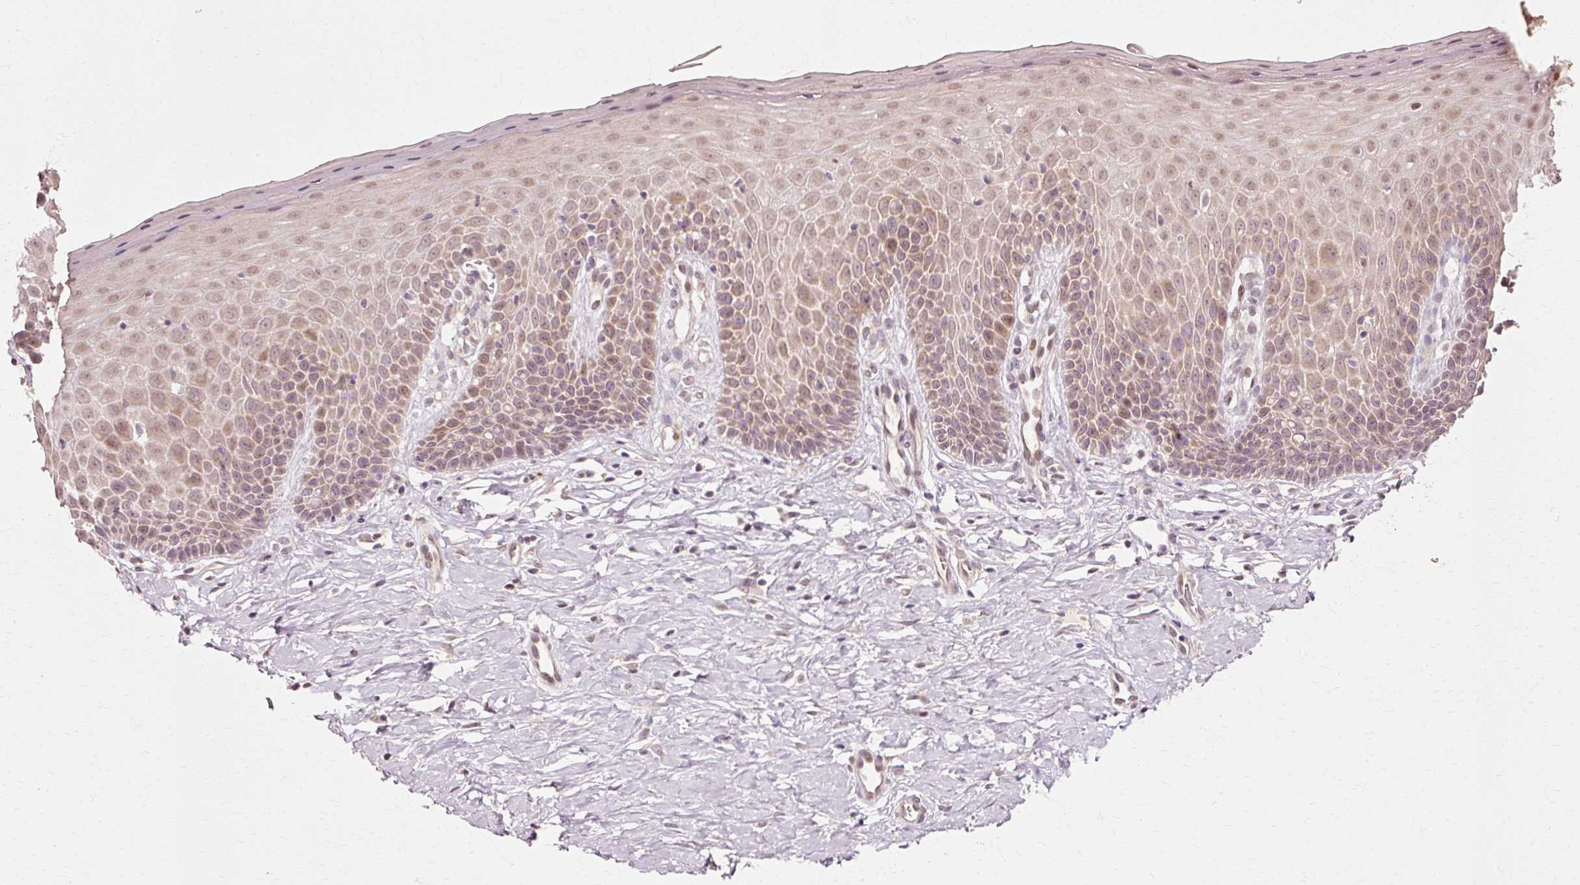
{"staining": {"intensity": "weak", "quantity": "25%-75%", "location": "cytoplasmic/membranous"}, "tissue": "cervix", "cell_type": "Glandular cells", "image_type": "normal", "snomed": [{"axis": "morphology", "description": "Normal tissue, NOS"}, {"axis": "topography", "description": "Cervix"}], "caption": "Human cervix stained with a brown dye reveals weak cytoplasmic/membranous positive staining in about 25%-75% of glandular cells.", "gene": "RGPD5", "patient": {"sex": "female", "age": 36}}